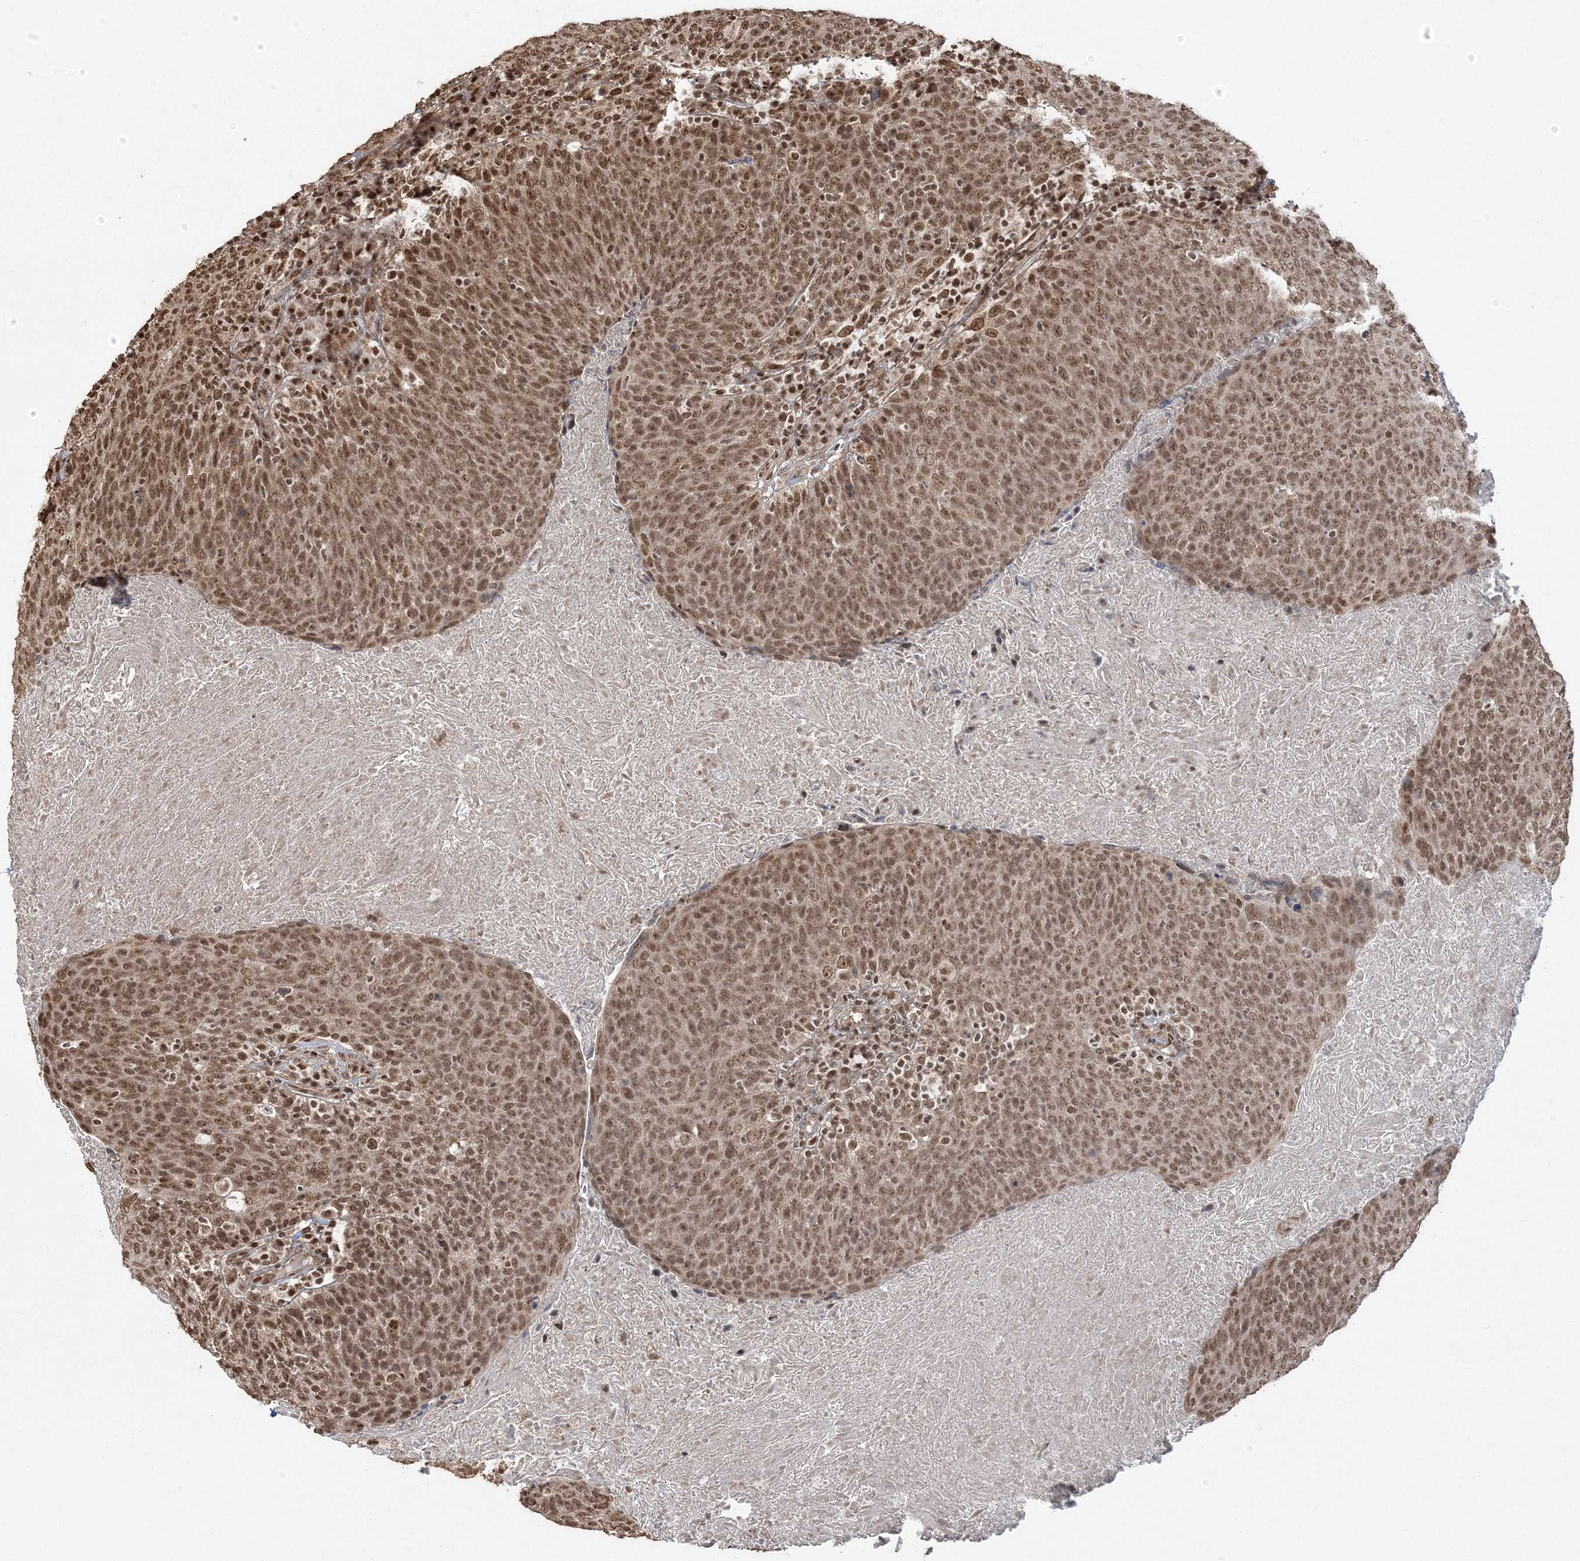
{"staining": {"intensity": "moderate", "quantity": ">75%", "location": "nuclear"}, "tissue": "head and neck cancer", "cell_type": "Tumor cells", "image_type": "cancer", "snomed": [{"axis": "morphology", "description": "Squamous cell carcinoma, NOS"}, {"axis": "morphology", "description": "Squamous cell carcinoma, metastatic, NOS"}, {"axis": "topography", "description": "Lymph node"}, {"axis": "topography", "description": "Head-Neck"}], "caption": "Immunohistochemical staining of head and neck cancer (metastatic squamous cell carcinoma) reveals moderate nuclear protein staining in approximately >75% of tumor cells.", "gene": "ZNF839", "patient": {"sex": "male", "age": 62}}